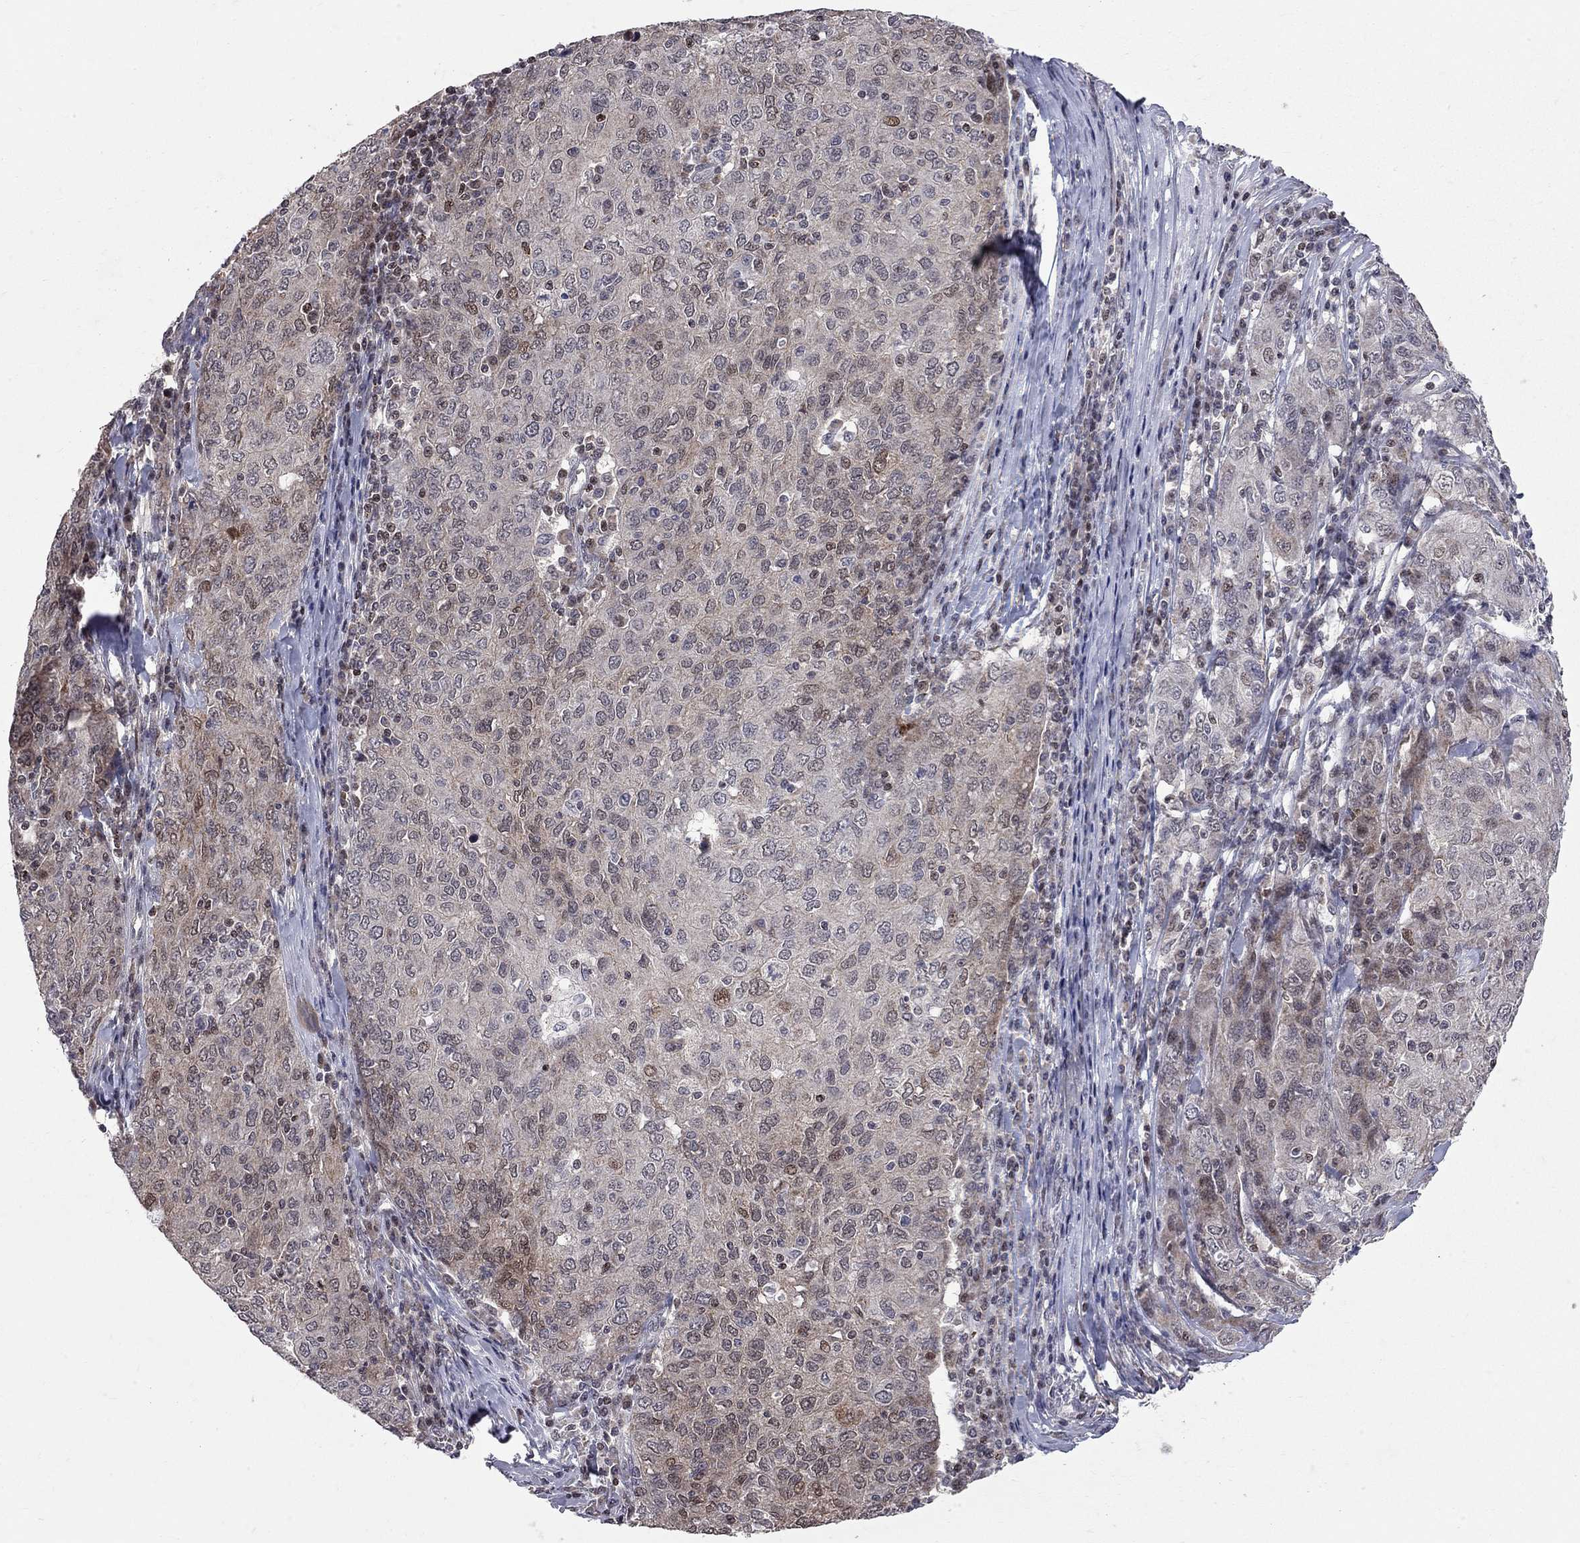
{"staining": {"intensity": "weak", "quantity": "<25%", "location": "nuclear"}, "tissue": "ovarian cancer", "cell_type": "Tumor cells", "image_type": "cancer", "snomed": [{"axis": "morphology", "description": "Carcinoma, endometroid"}, {"axis": "topography", "description": "Ovary"}], "caption": "This is a photomicrograph of immunohistochemistry staining of ovarian cancer (endometroid carcinoma), which shows no staining in tumor cells.", "gene": "HDAC3", "patient": {"sex": "female", "age": 50}}